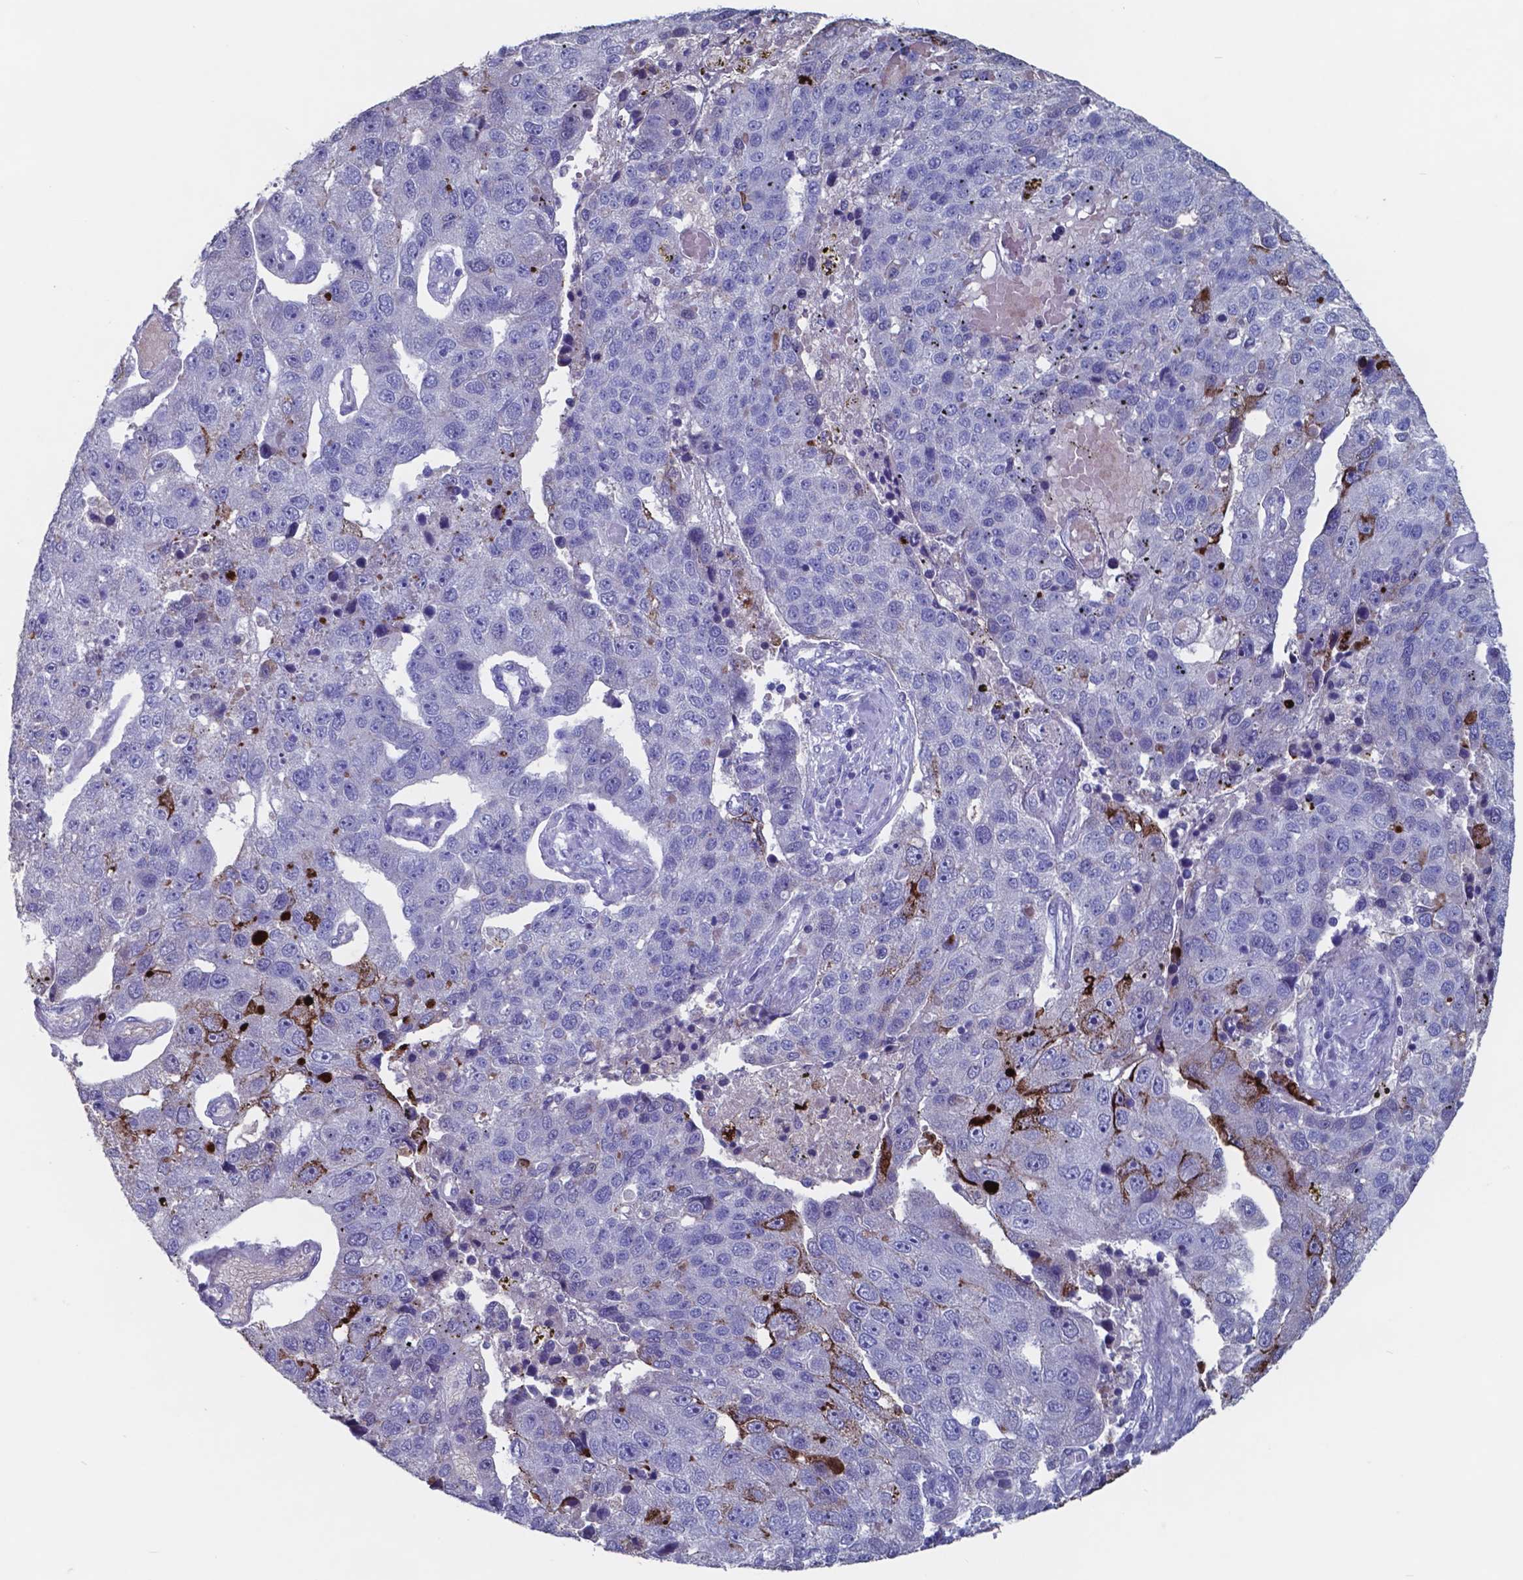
{"staining": {"intensity": "strong", "quantity": "<25%", "location": "cytoplasmic/membranous"}, "tissue": "pancreatic cancer", "cell_type": "Tumor cells", "image_type": "cancer", "snomed": [{"axis": "morphology", "description": "Adenocarcinoma, NOS"}, {"axis": "topography", "description": "Pancreas"}], "caption": "The photomicrograph shows staining of pancreatic cancer (adenocarcinoma), revealing strong cytoplasmic/membranous protein expression (brown color) within tumor cells.", "gene": "TTR", "patient": {"sex": "female", "age": 61}}